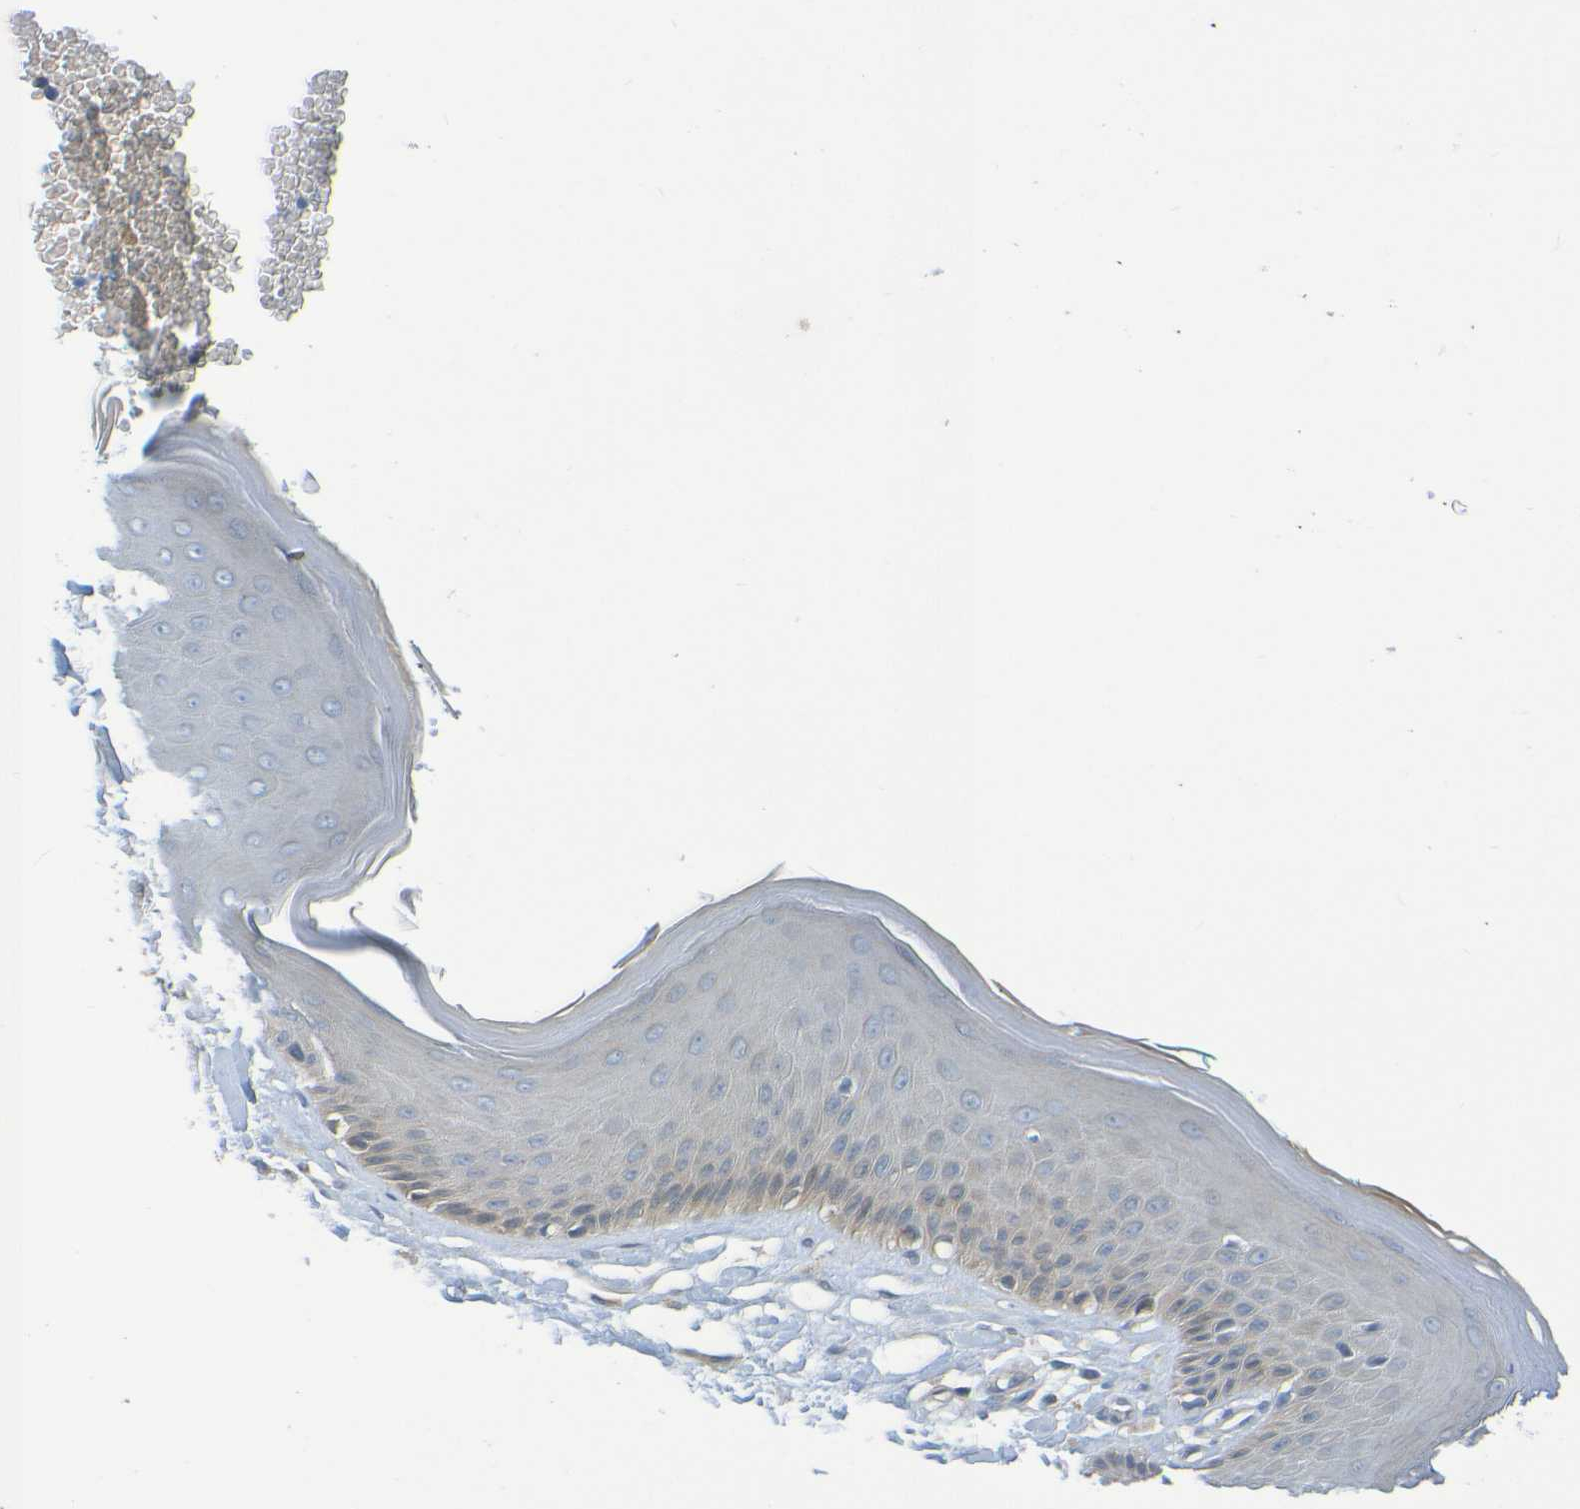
{"staining": {"intensity": "weak", "quantity": "<25%", "location": "cytoplasmic/membranous"}, "tissue": "skin", "cell_type": "Epidermal cells", "image_type": "normal", "snomed": [{"axis": "morphology", "description": "Normal tissue, NOS"}, {"axis": "topography", "description": "Vulva"}], "caption": "The image reveals no staining of epidermal cells in benign skin. (DAB IHC, high magnification).", "gene": "CYP4F2", "patient": {"sex": "female", "age": 73}}